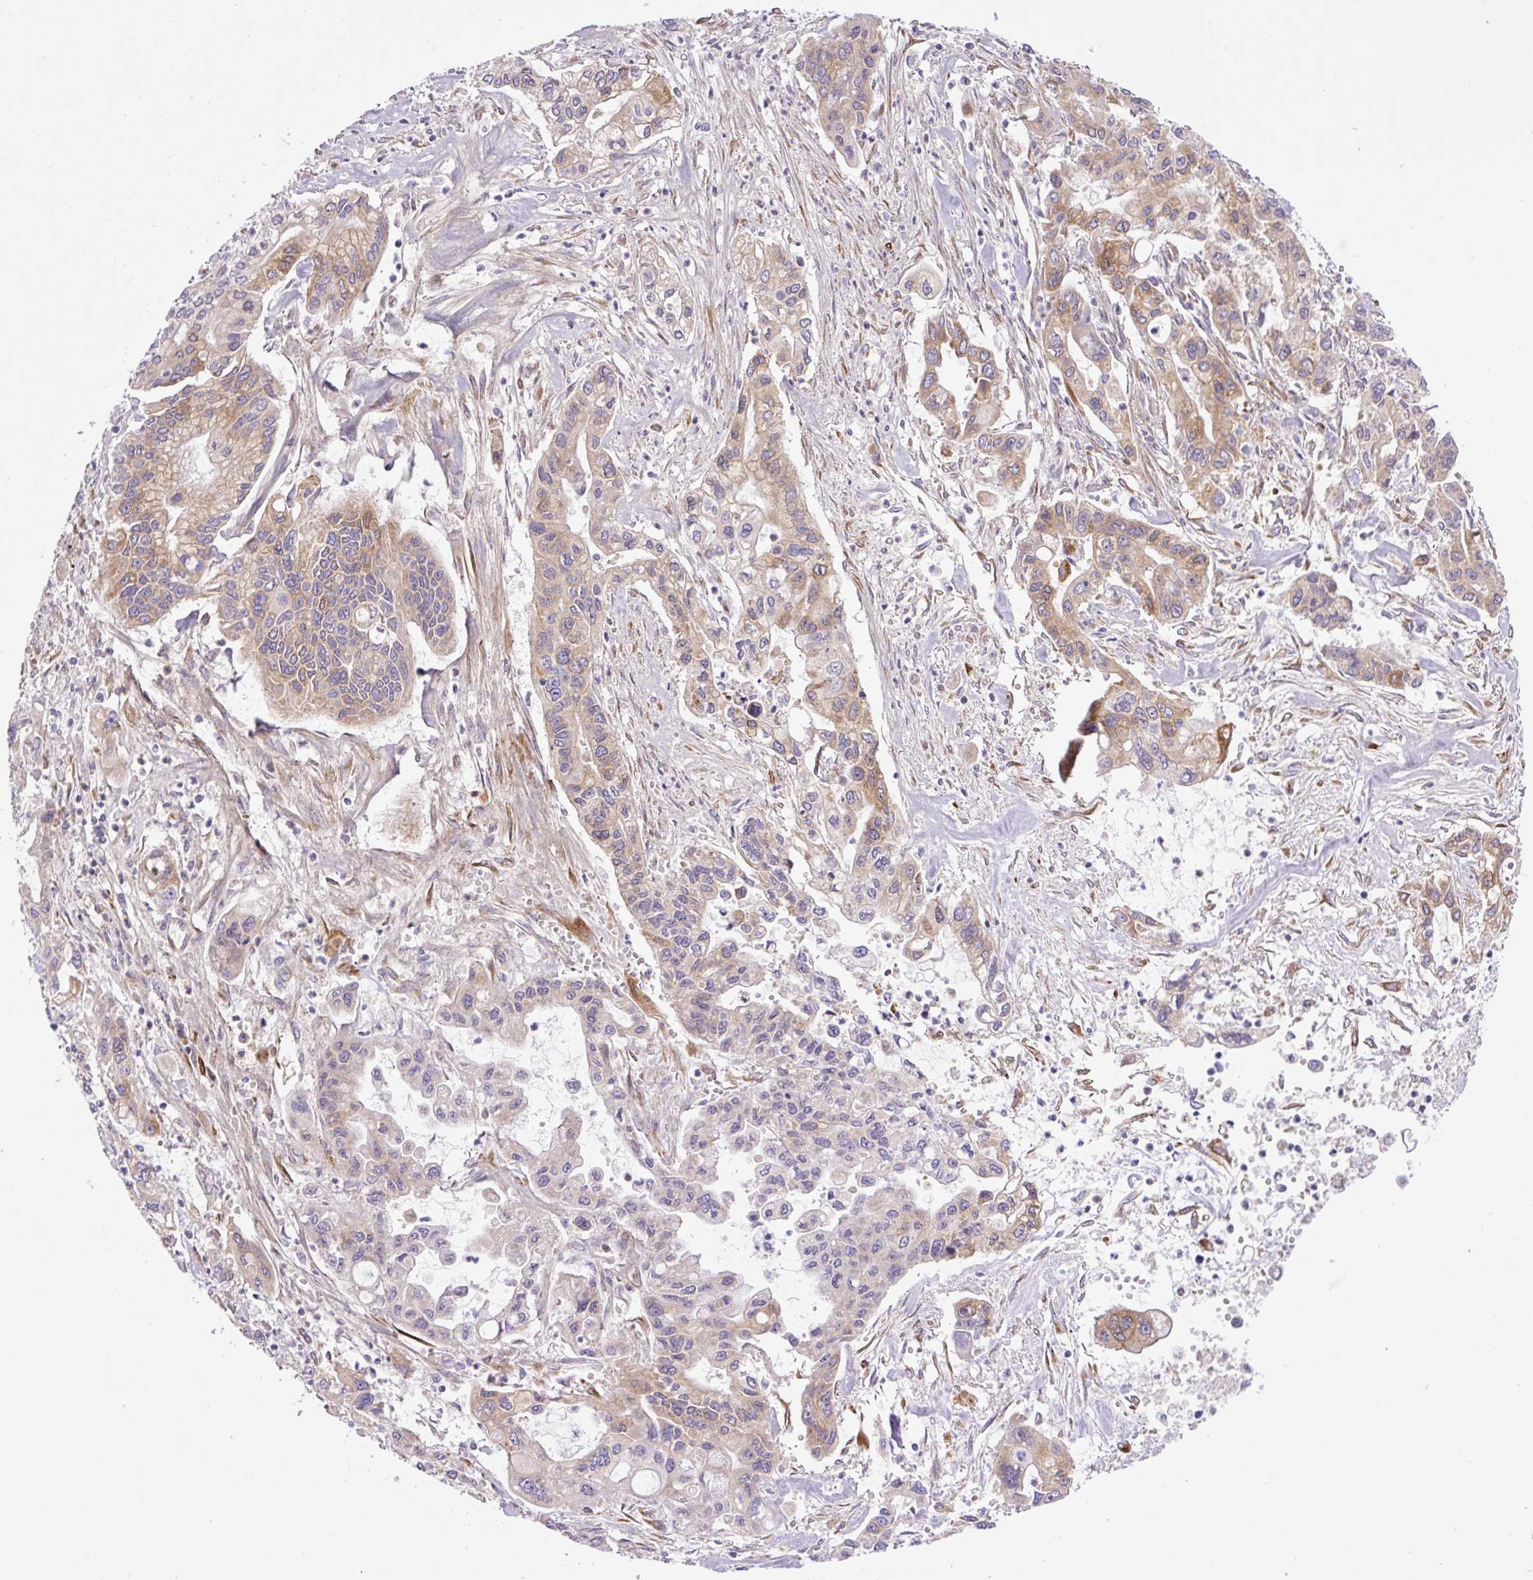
{"staining": {"intensity": "weak", "quantity": ">75%", "location": "cytoplasmic/membranous"}, "tissue": "pancreatic cancer", "cell_type": "Tumor cells", "image_type": "cancer", "snomed": [{"axis": "morphology", "description": "Adenocarcinoma, NOS"}, {"axis": "topography", "description": "Pancreas"}], "caption": "Immunohistochemistry micrograph of human adenocarcinoma (pancreatic) stained for a protein (brown), which demonstrates low levels of weak cytoplasmic/membranous expression in approximately >75% of tumor cells.", "gene": "RAB30", "patient": {"sex": "male", "age": 62}}